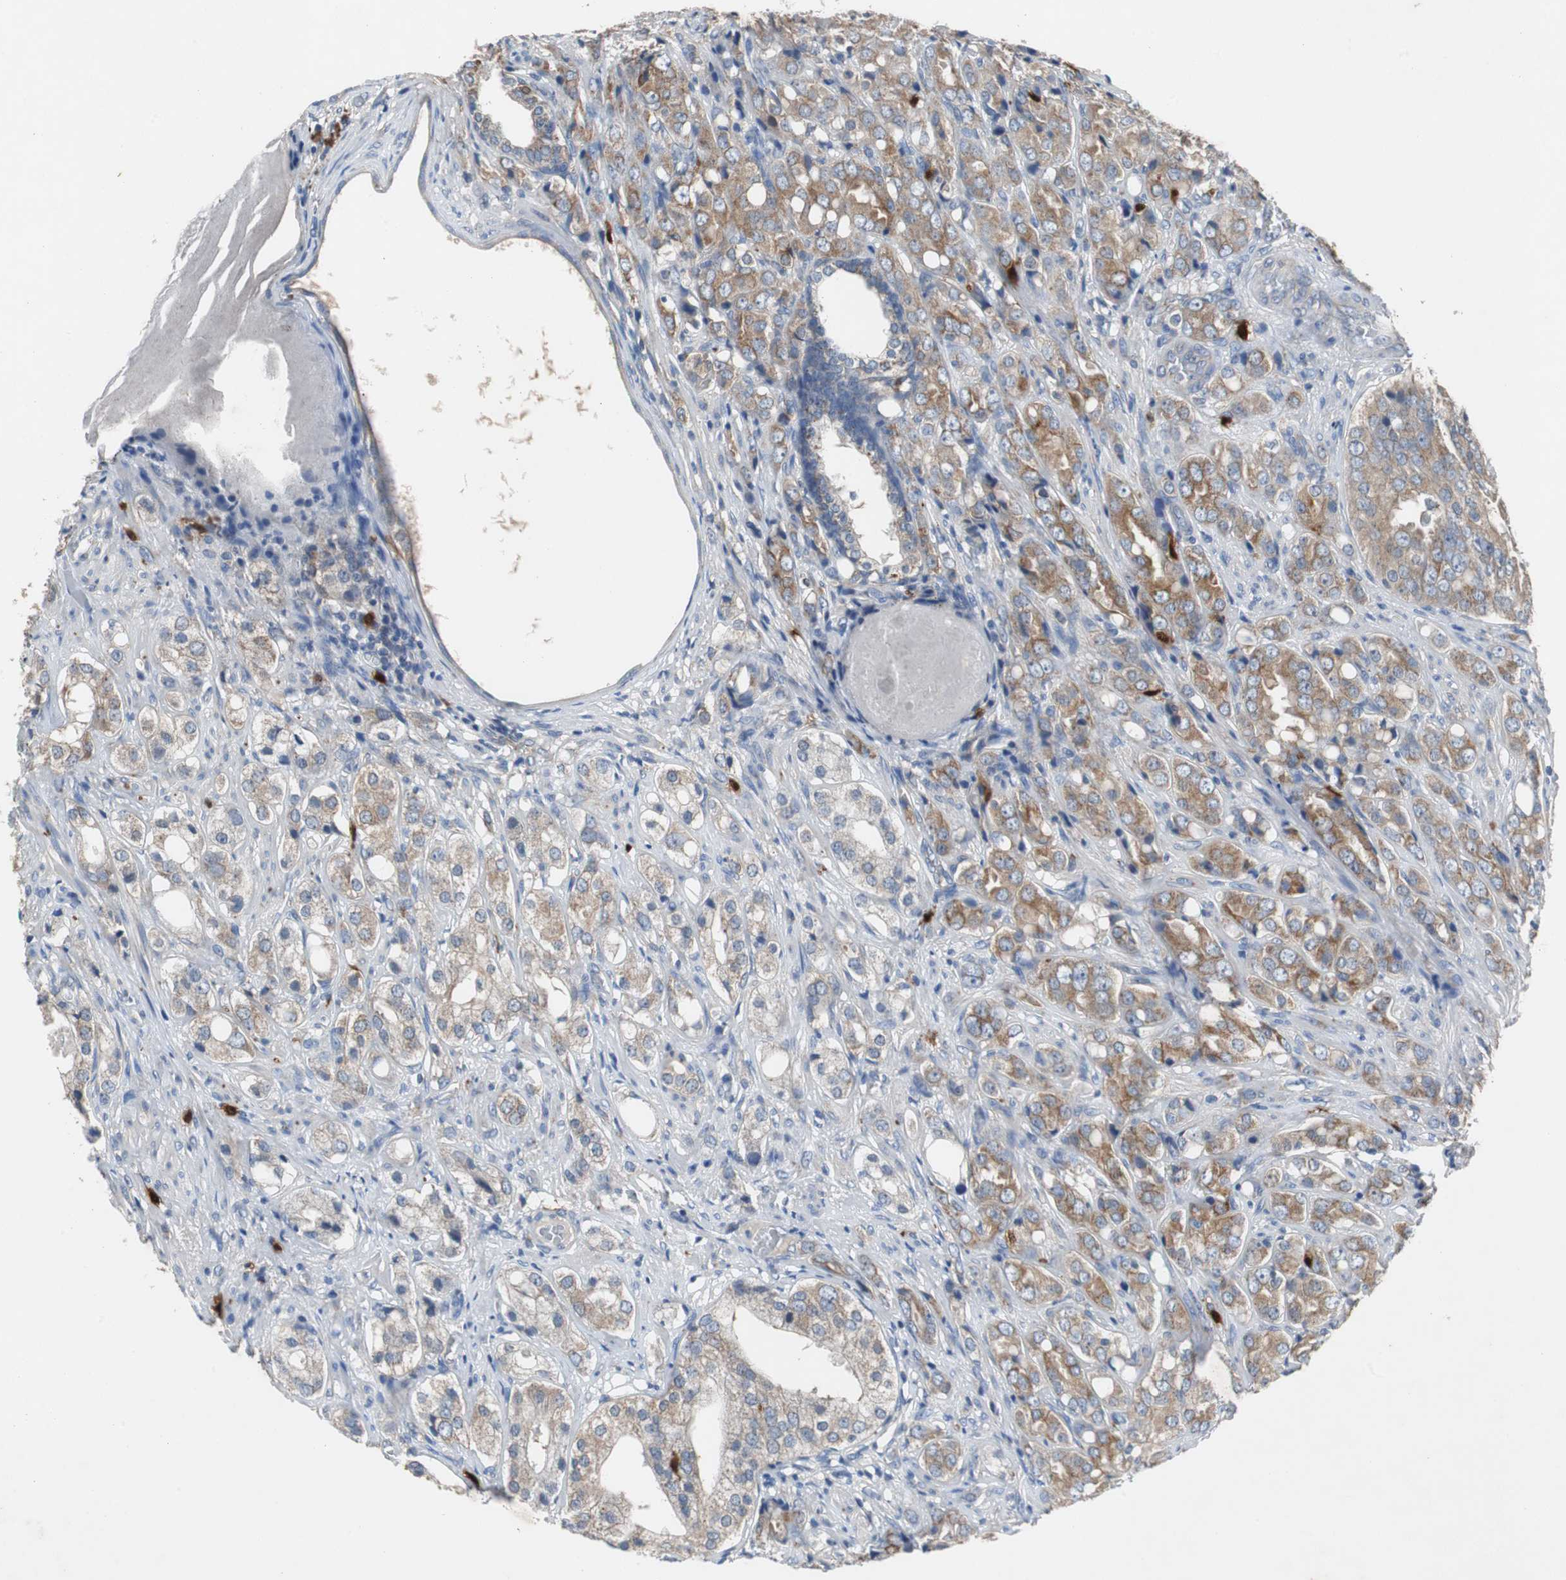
{"staining": {"intensity": "moderate", "quantity": ">75%", "location": "cytoplasmic/membranous"}, "tissue": "prostate cancer", "cell_type": "Tumor cells", "image_type": "cancer", "snomed": [{"axis": "morphology", "description": "Adenocarcinoma, High grade"}, {"axis": "topography", "description": "Prostate"}], "caption": "Protein positivity by IHC displays moderate cytoplasmic/membranous staining in approximately >75% of tumor cells in adenocarcinoma (high-grade) (prostate).", "gene": "CALB2", "patient": {"sex": "male", "age": 68}}